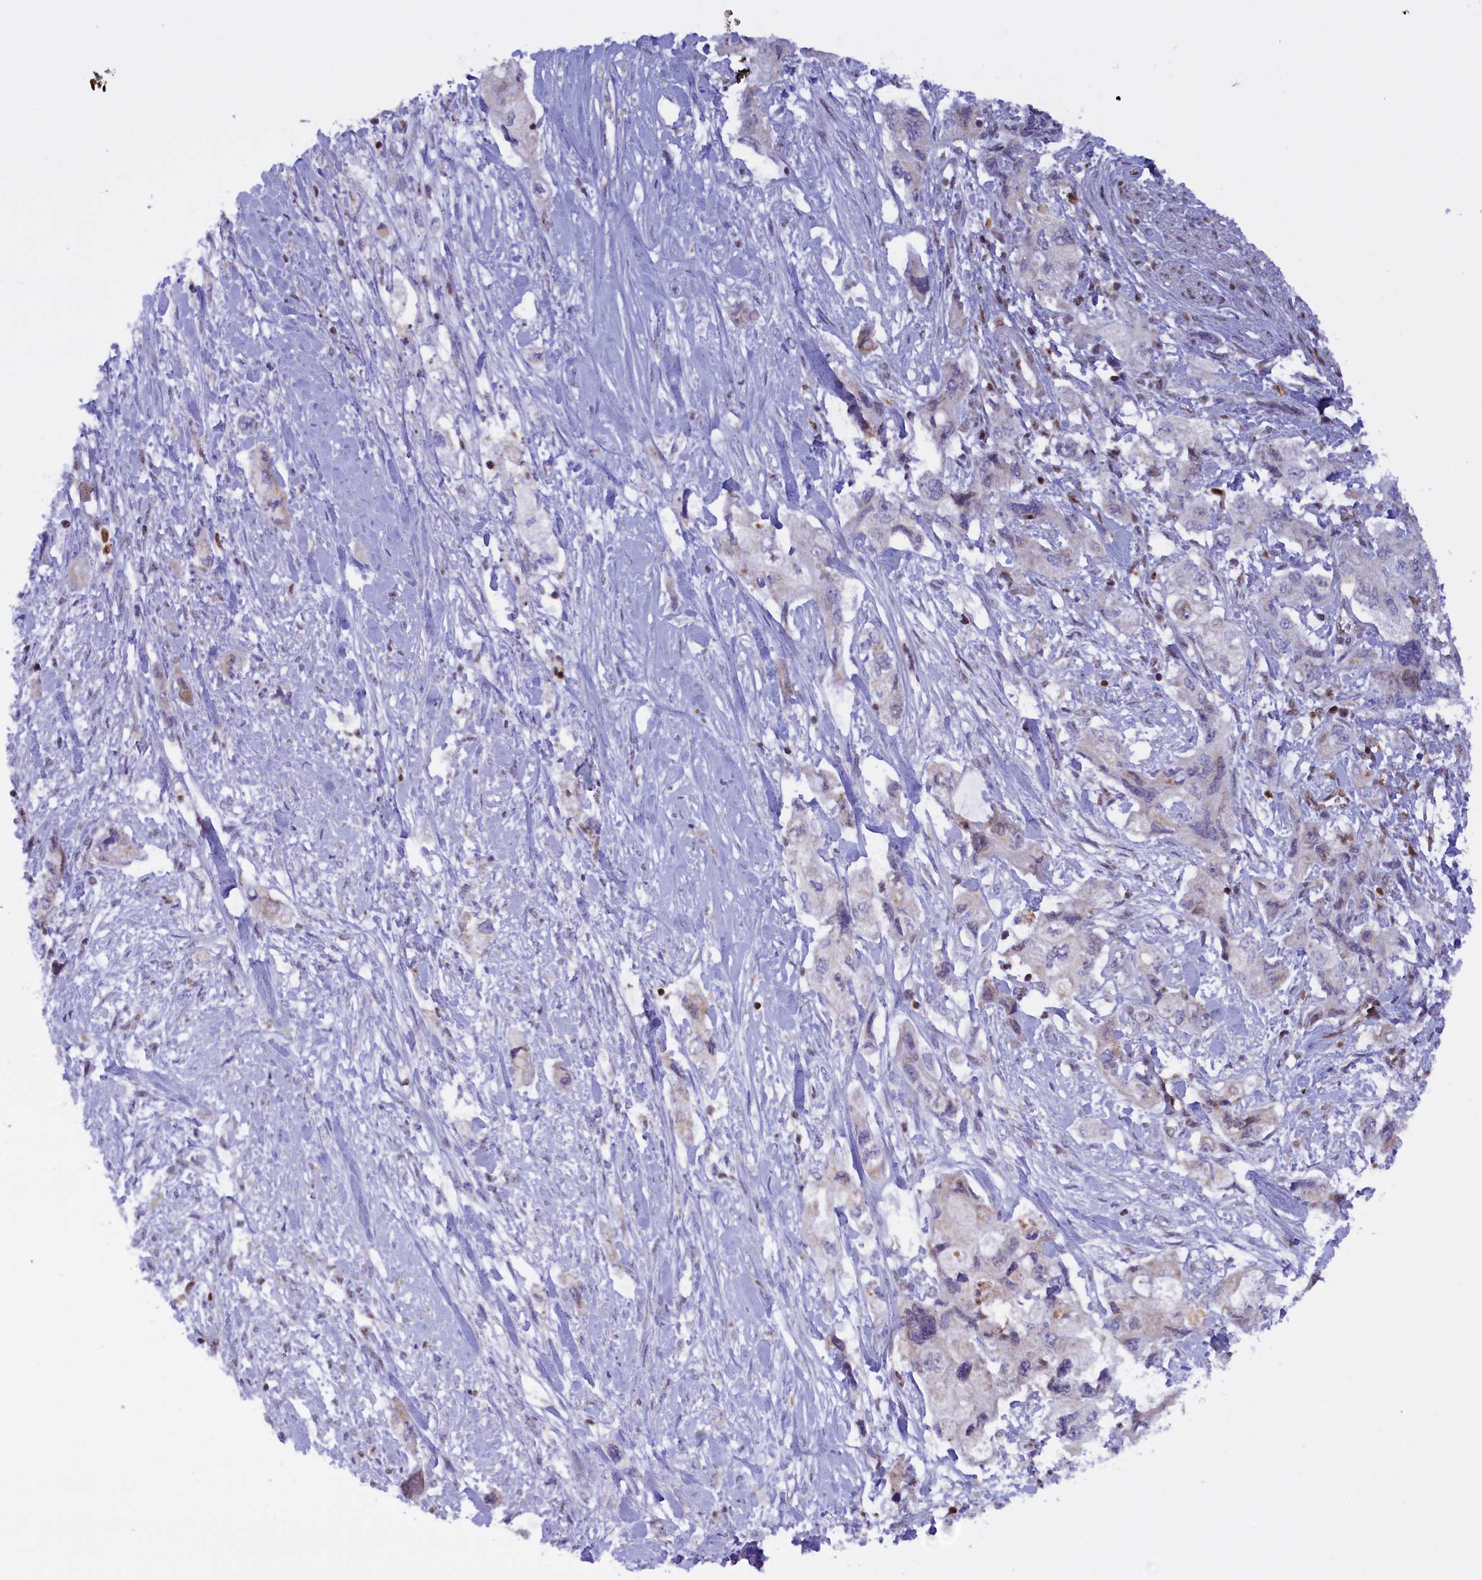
{"staining": {"intensity": "negative", "quantity": "none", "location": "none"}, "tissue": "pancreatic cancer", "cell_type": "Tumor cells", "image_type": "cancer", "snomed": [{"axis": "morphology", "description": "Adenocarcinoma, NOS"}, {"axis": "topography", "description": "Pancreas"}], "caption": "Immunohistochemistry (IHC) image of pancreatic adenocarcinoma stained for a protein (brown), which shows no staining in tumor cells.", "gene": "IZUMO2", "patient": {"sex": "female", "age": 73}}